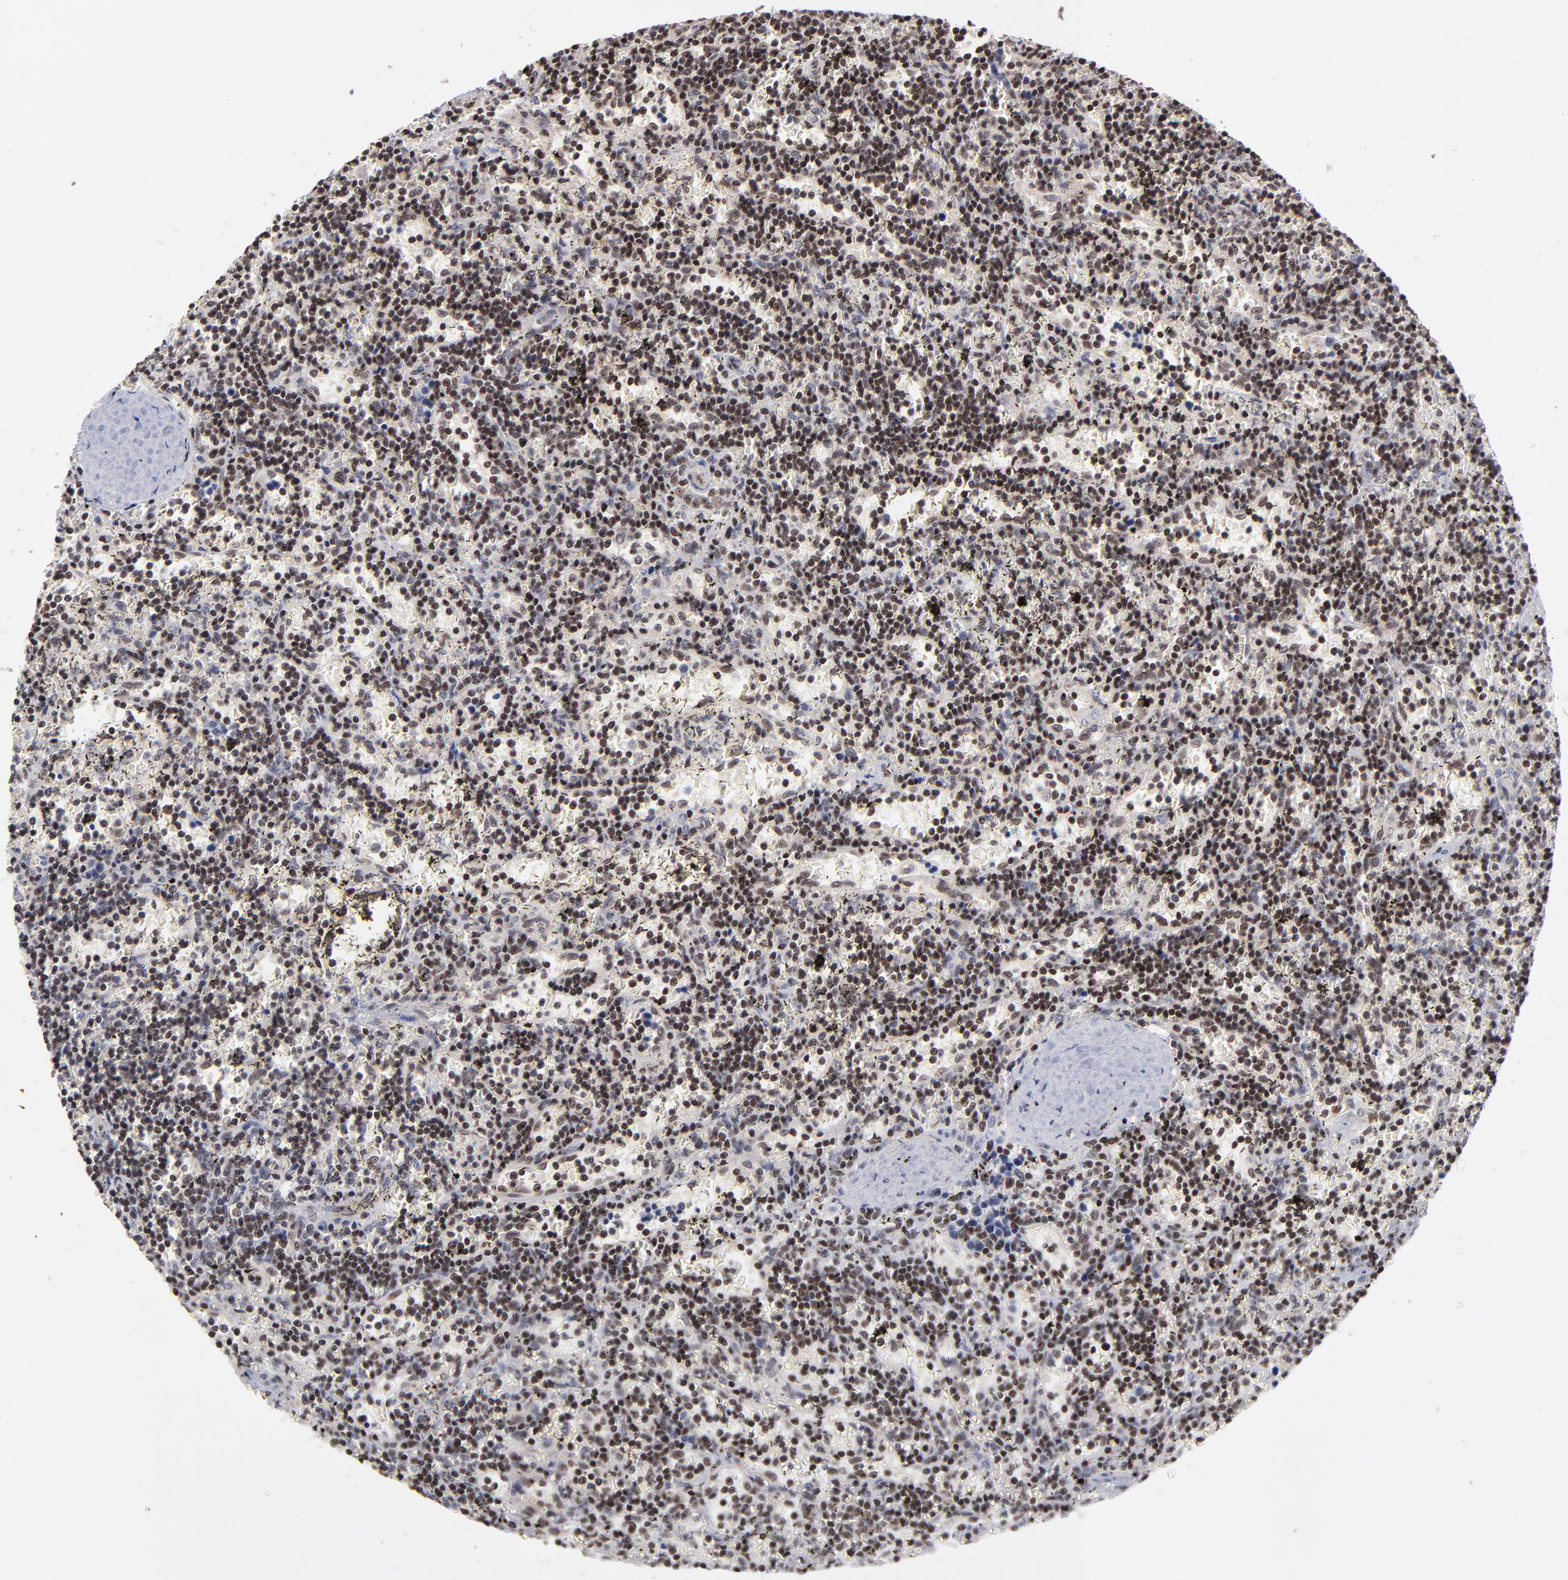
{"staining": {"intensity": "moderate", "quantity": ">75%", "location": "nuclear"}, "tissue": "lymphoma", "cell_type": "Tumor cells", "image_type": "cancer", "snomed": [{"axis": "morphology", "description": "Malignant lymphoma, non-Hodgkin's type, Low grade"}, {"axis": "topography", "description": "Spleen"}], "caption": "This micrograph reveals immunohistochemistry staining of human lymphoma, with medium moderate nuclear staining in approximately >75% of tumor cells.", "gene": "GABPA", "patient": {"sex": "male", "age": 60}}